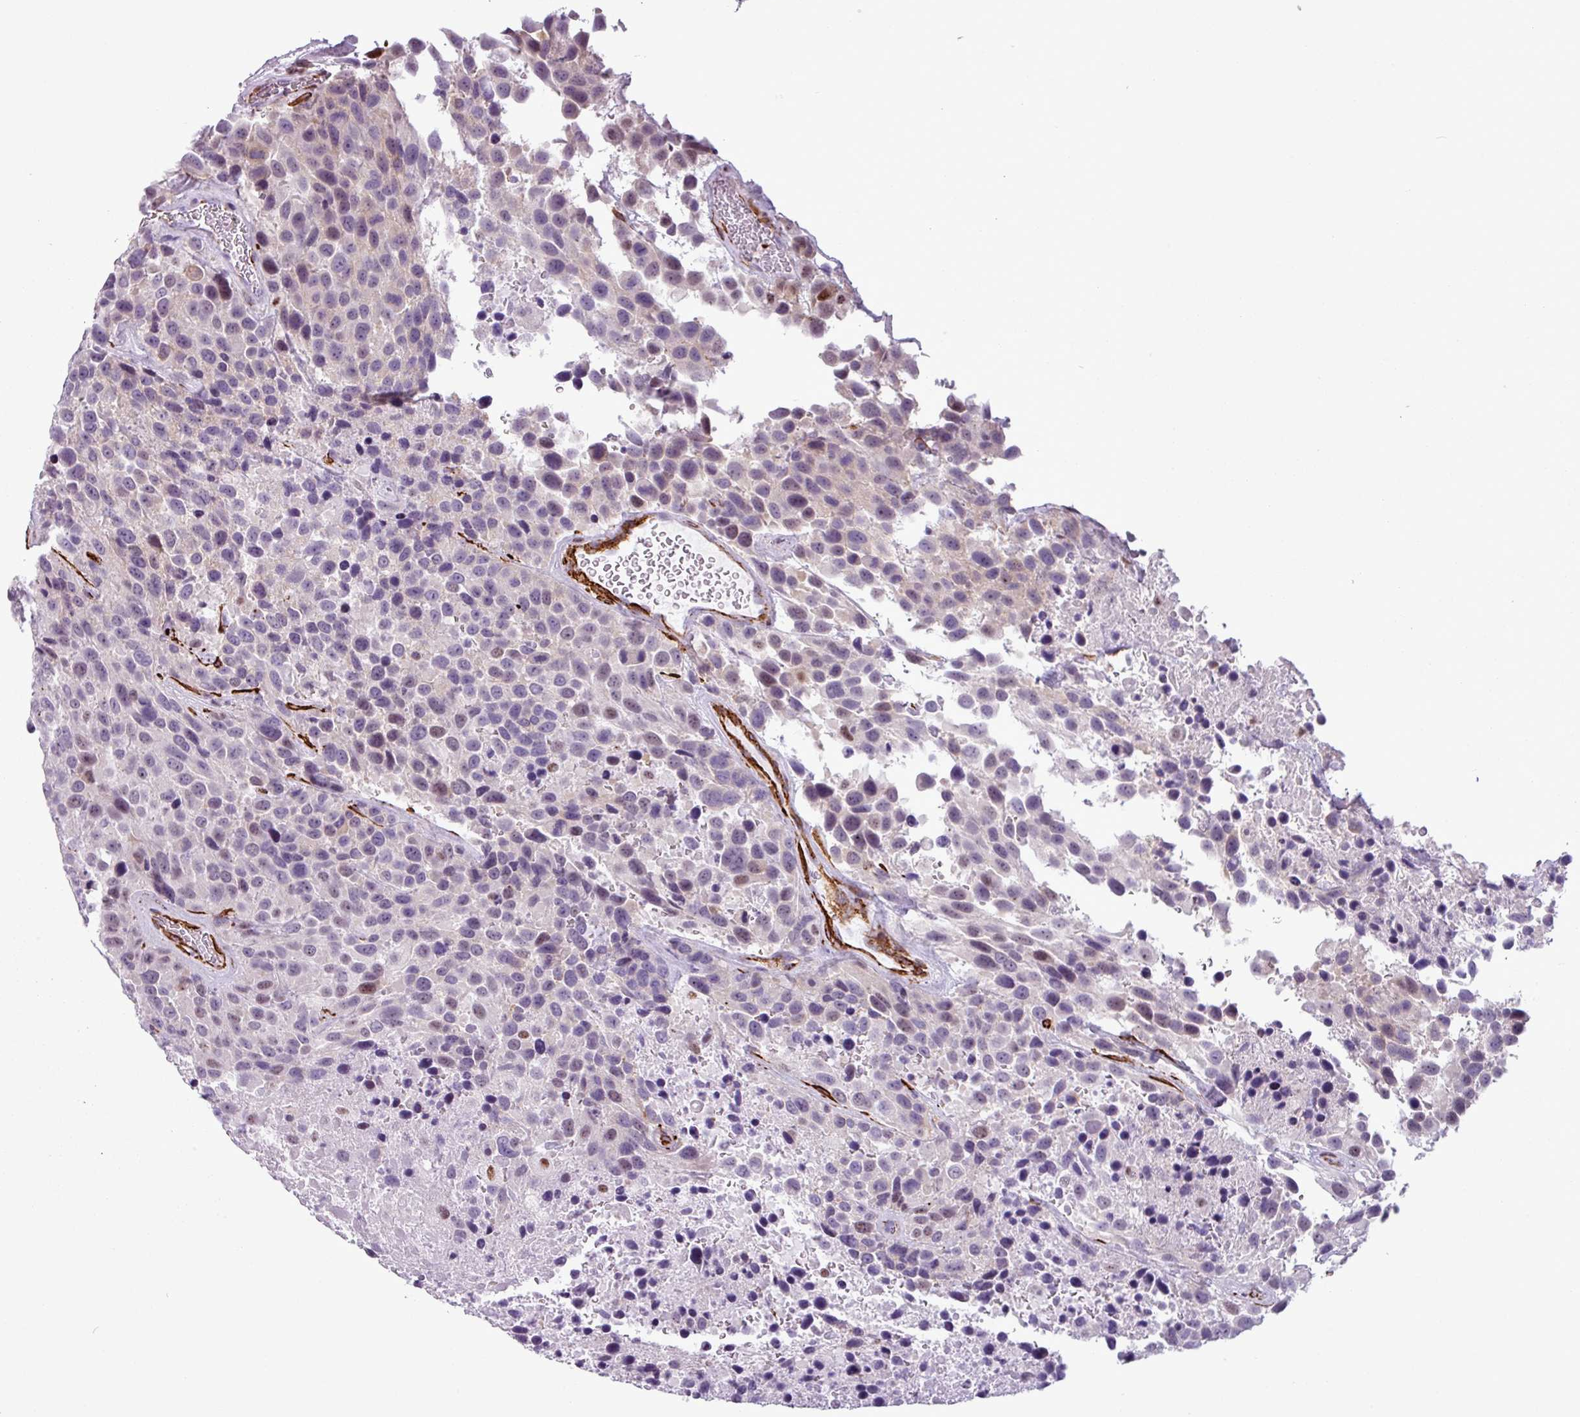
{"staining": {"intensity": "negative", "quantity": "none", "location": "none"}, "tissue": "urothelial cancer", "cell_type": "Tumor cells", "image_type": "cancer", "snomed": [{"axis": "morphology", "description": "Urothelial carcinoma, High grade"}, {"axis": "topography", "description": "Urinary bladder"}], "caption": "Immunohistochemistry of urothelial cancer reveals no expression in tumor cells.", "gene": "ATP10A", "patient": {"sex": "female", "age": 70}}